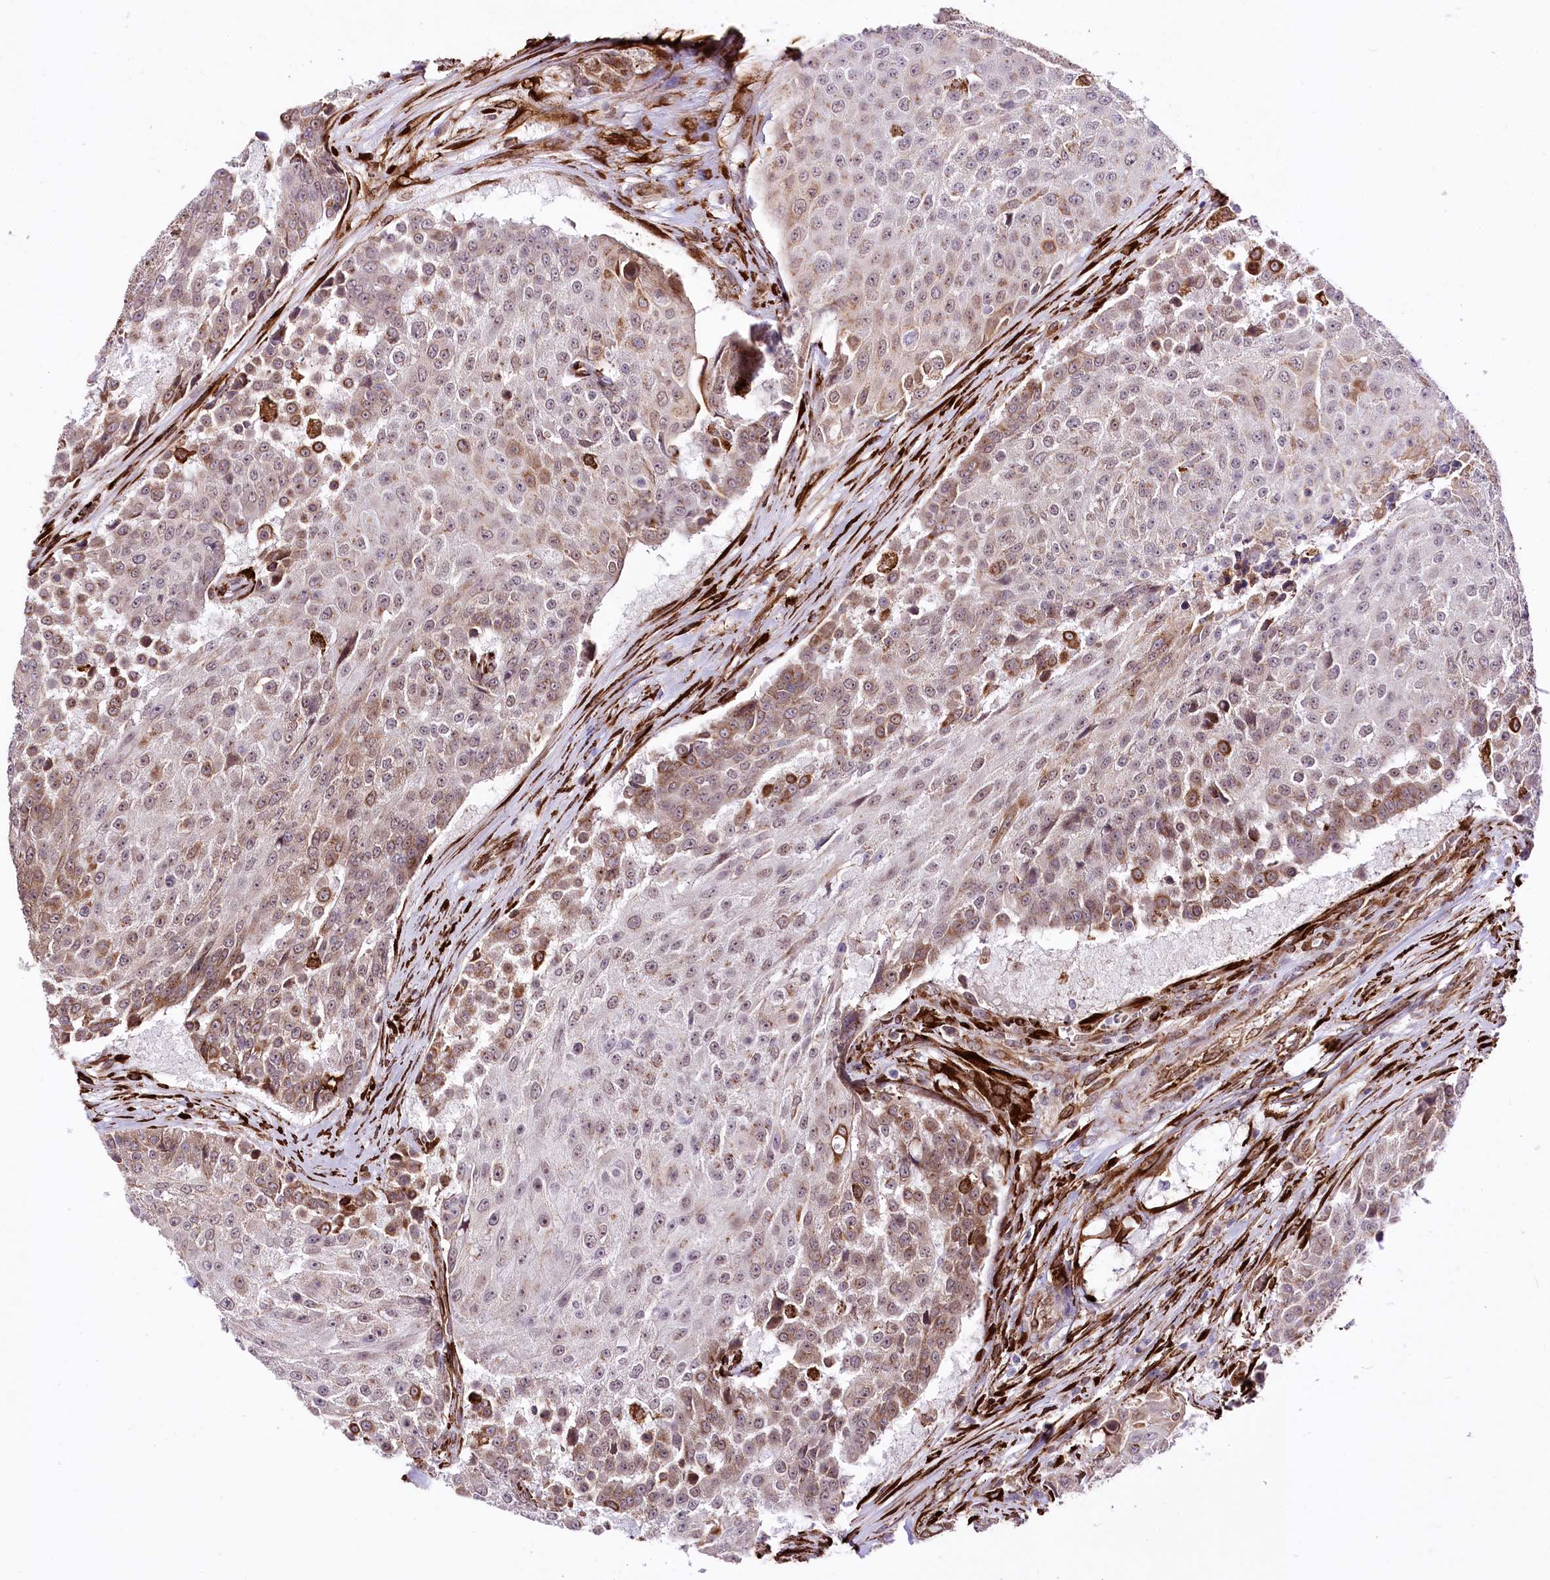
{"staining": {"intensity": "moderate", "quantity": "25%-75%", "location": "cytoplasmic/membranous"}, "tissue": "urothelial cancer", "cell_type": "Tumor cells", "image_type": "cancer", "snomed": [{"axis": "morphology", "description": "Urothelial carcinoma, High grade"}, {"axis": "topography", "description": "Urinary bladder"}], "caption": "There is medium levels of moderate cytoplasmic/membranous expression in tumor cells of urothelial cancer, as demonstrated by immunohistochemical staining (brown color).", "gene": "WWC1", "patient": {"sex": "female", "age": 63}}